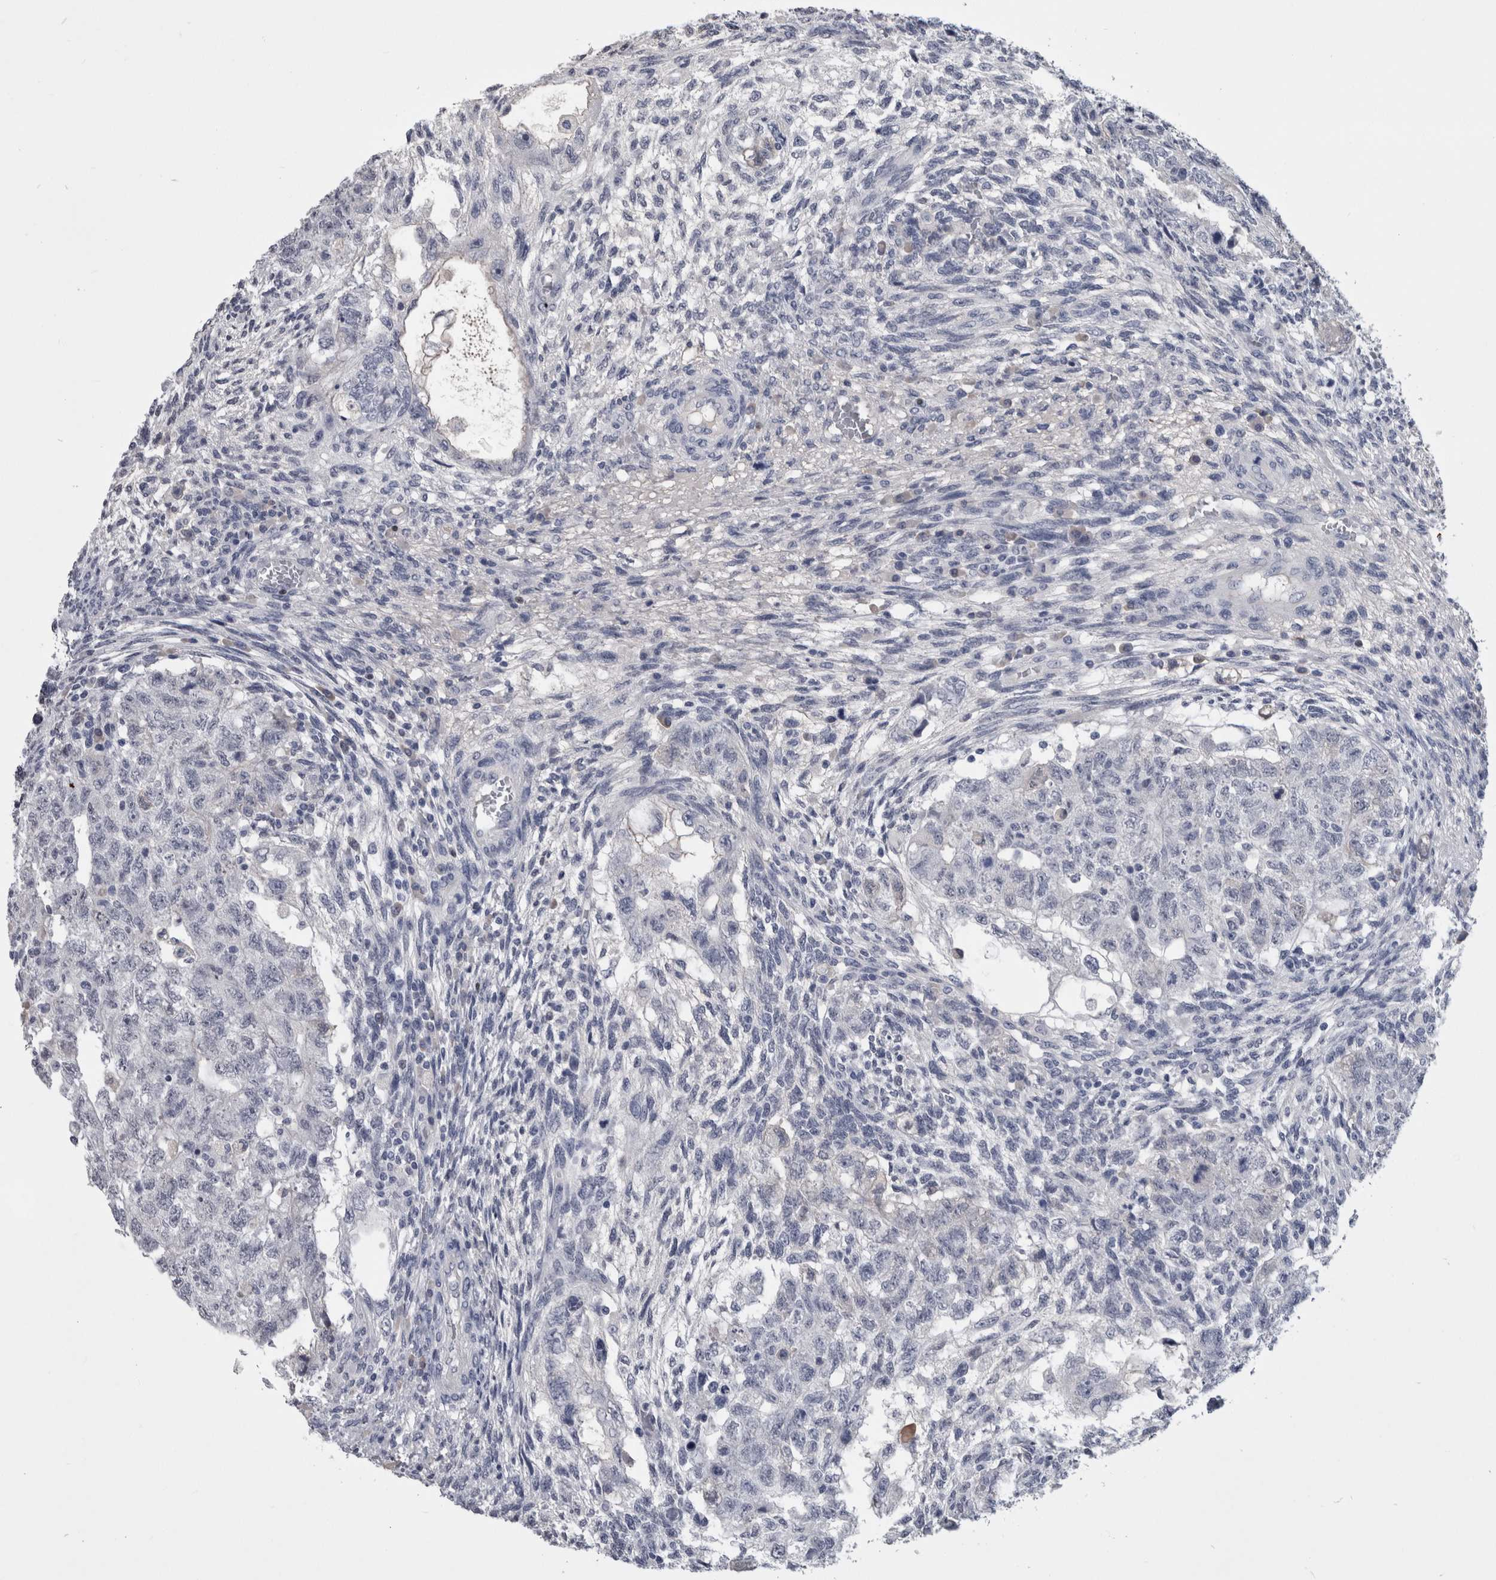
{"staining": {"intensity": "negative", "quantity": "none", "location": "none"}, "tissue": "testis cancer", "cell_type": "Tumor cells", "image_type": "cancer", "snomed": [{"axis": "morphology", "description": "Normal tissue, NOS"}, {"axis": "morphology", "description": "Carcinoma, Embryonal, NOS"}, {"axis": "topography", "description": "Testis"}], "caption": "This is a image of IHC staining of embryonal carcinoma (testis), which shows no staining in tumor cells.", "gene": "PAX5", "patient": {"sex": "male", "age": 36}}